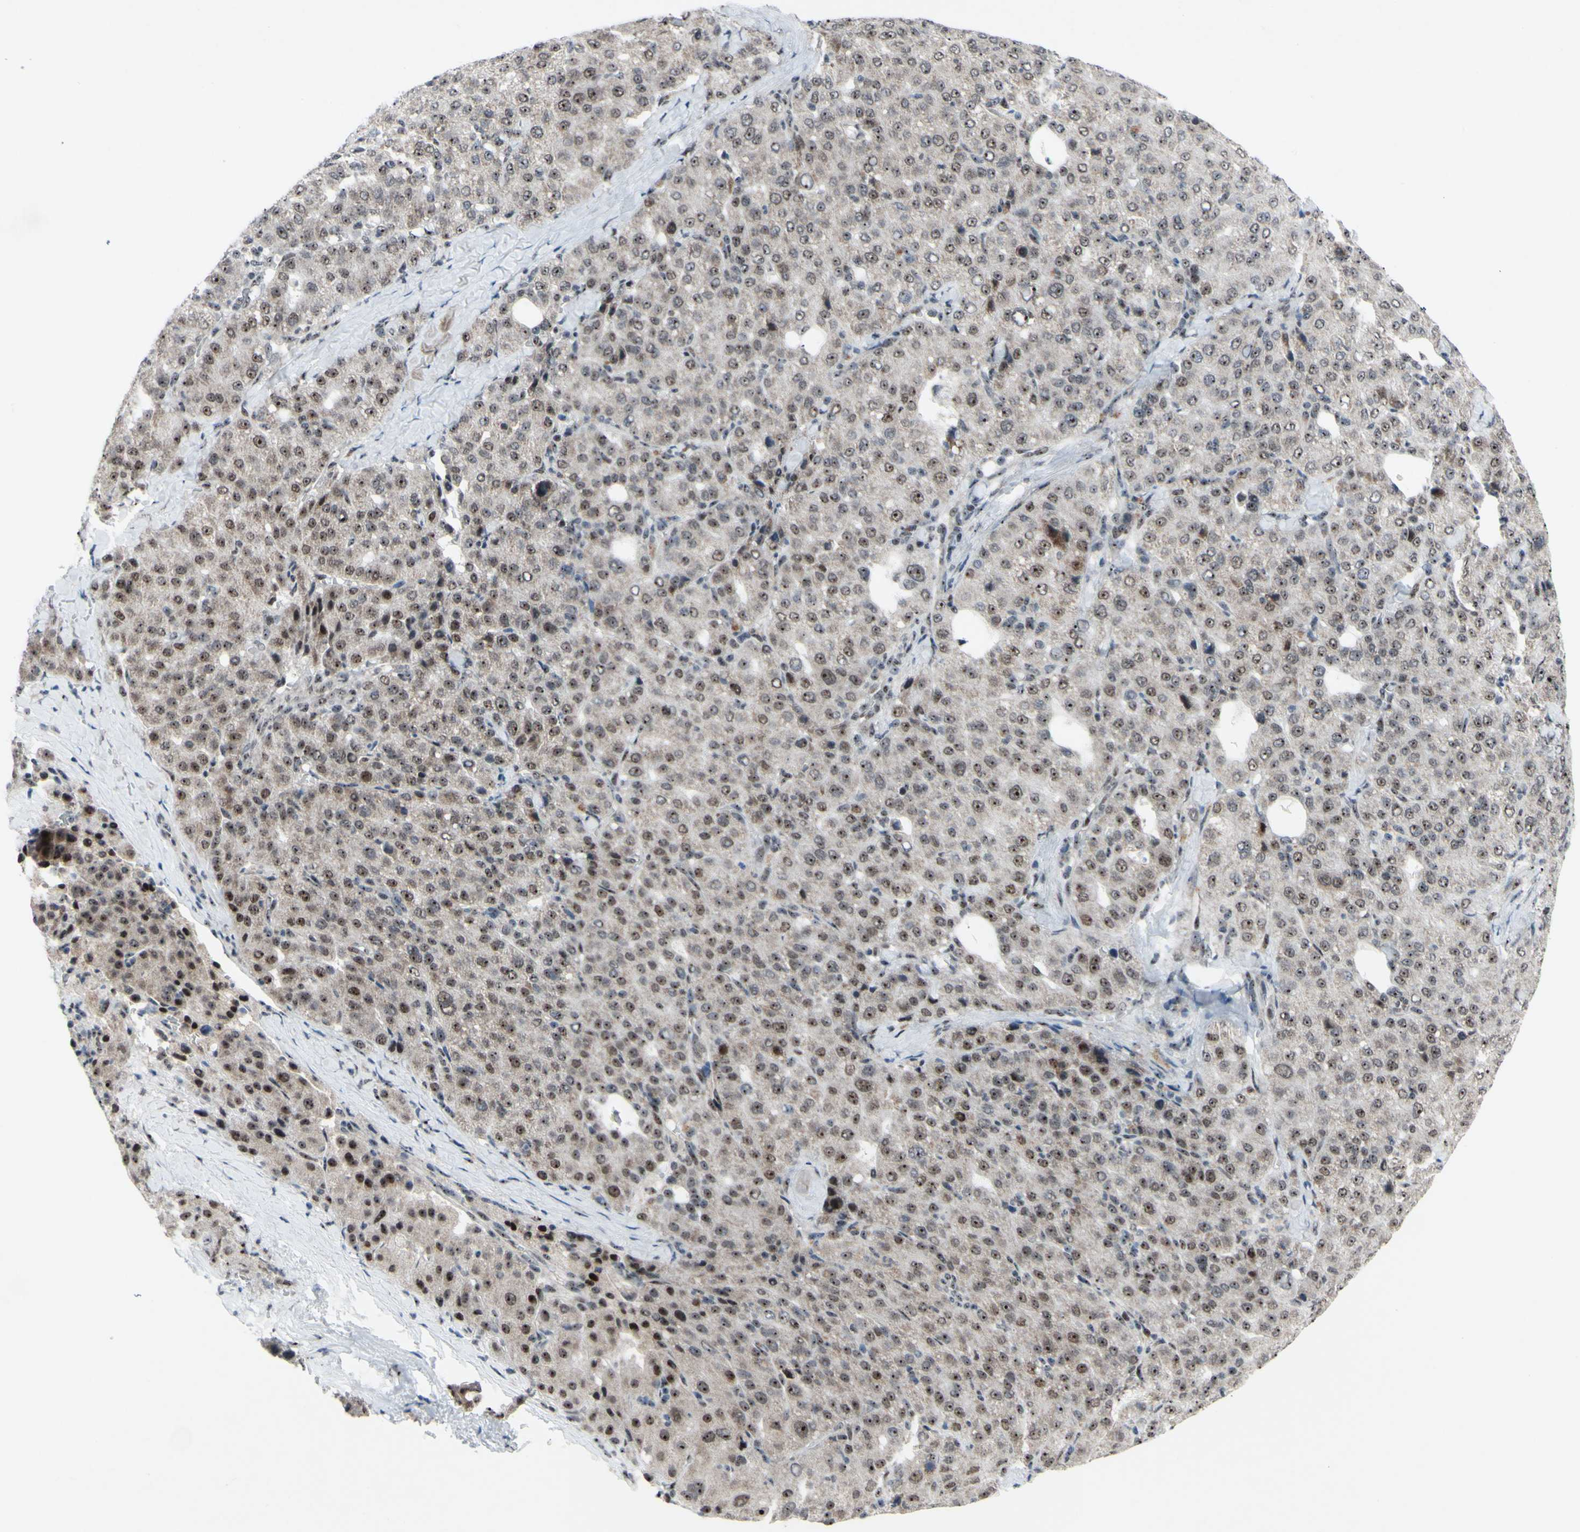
{"staining": {"intensity": "weak", "quantity": ">75%", "location": "nuclear"}, "tissue": "liver cancer", "cell_type": "Tumor cells", "image_type": "cancer", "snomed": [{"axis": "morphology", "description": "Carcinoma, Hepatocellular, NOS"}, {"axis": "topography", "description": "Liver"}], "caption": "Liver hepatocellular carcinoma was stained to show a protein in brown. There is low levels of weak nuclear expression in about >75% of tumor cells.", "gene": "POLR1A", "patient": {"sex": "male", "age": 65}}